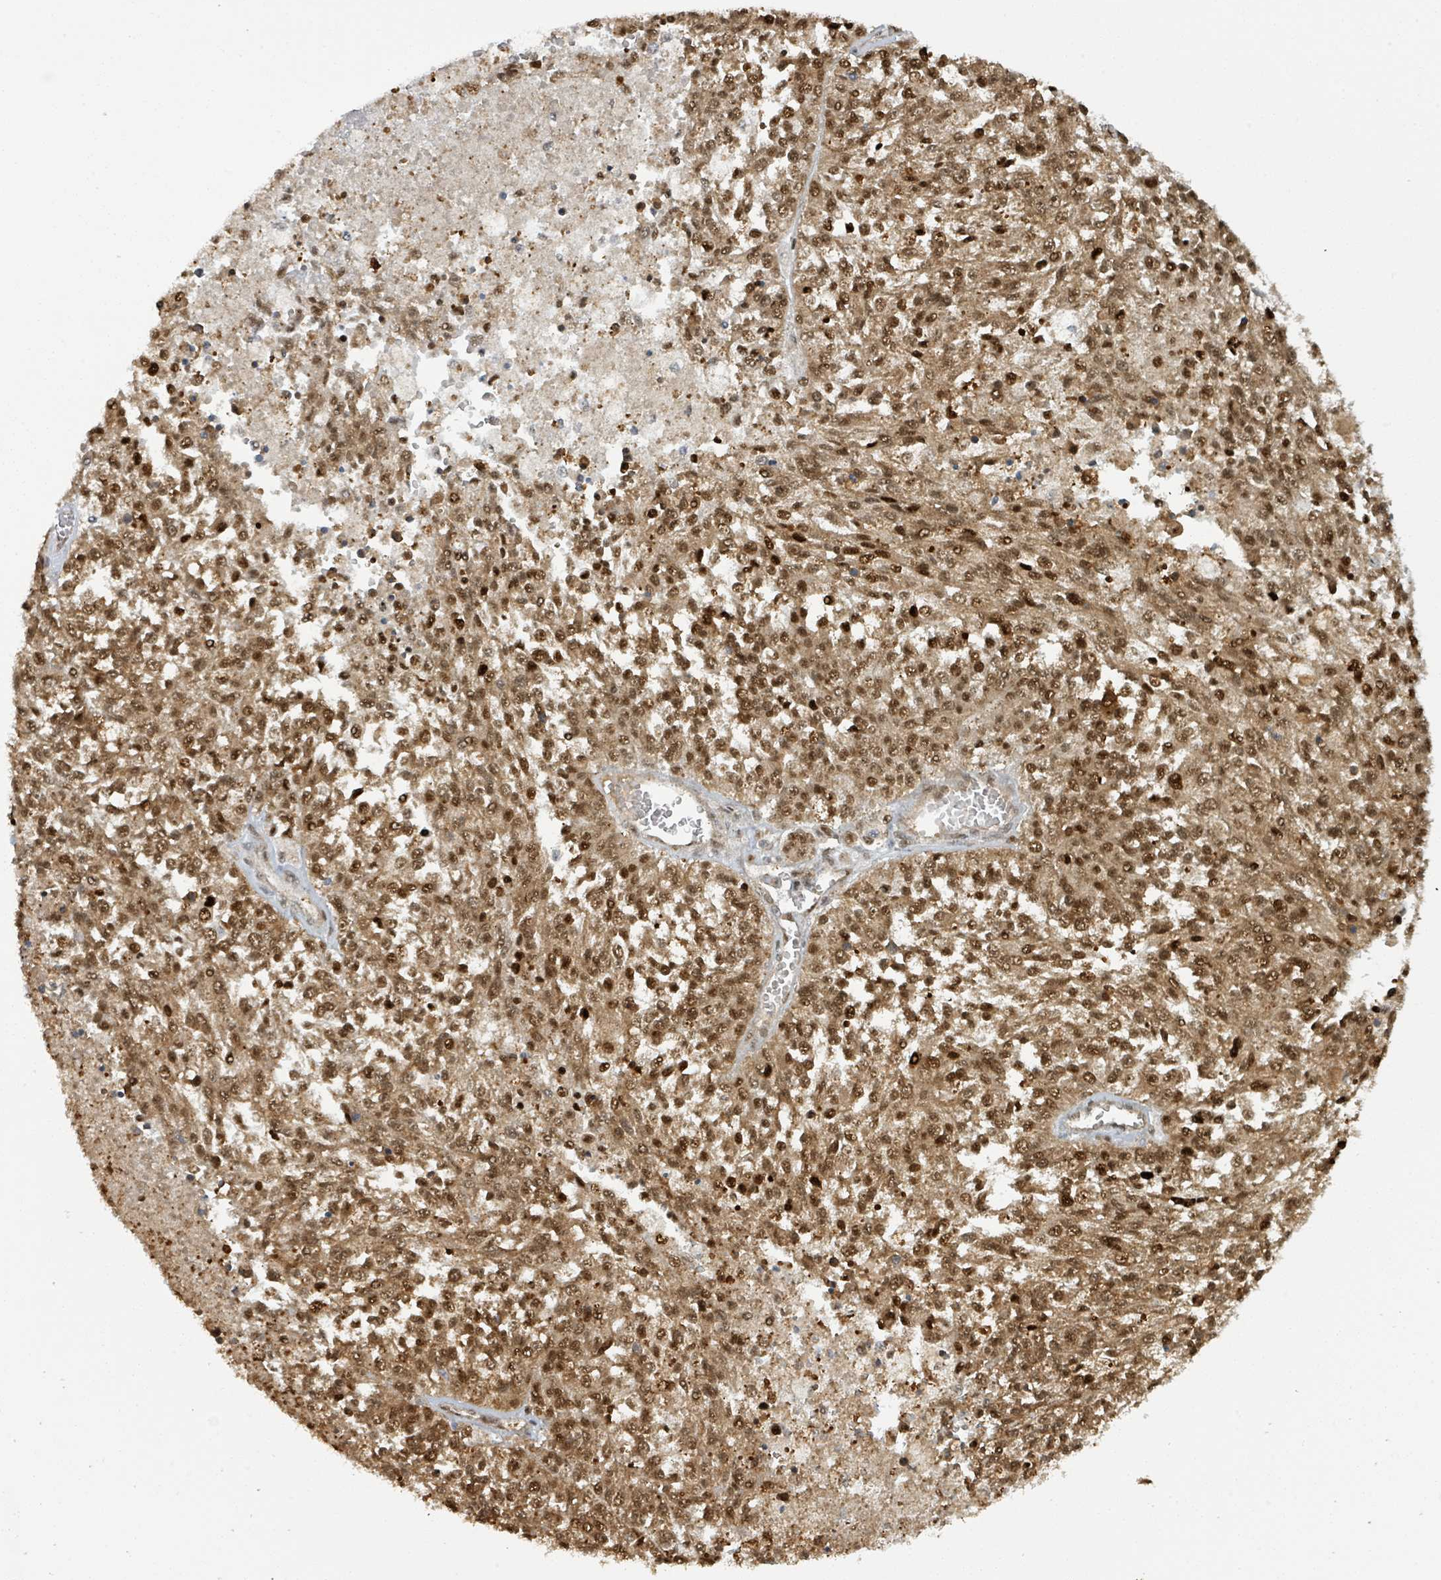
{"staining": {"intensity": "strong", "quantity": ">75%", "location": "cytoplasmic/membranous,nuclear"}, "tissue": "melanoma", "cell_type": "Tumor cells", "image_type": "cancer", "snomed": [{"axis": "morphology", "description": "Malignant melanoma, NOS"}, {"axis": "topography", "description": "Skin"}], "caption": "Malignant melanoma stained for a protein demonstrates strong cytoplasmic/membranous and nuclear positivity in tumor cells.", "gene": "PSMB7", "patient": {"sex": "female", "age": 64}}